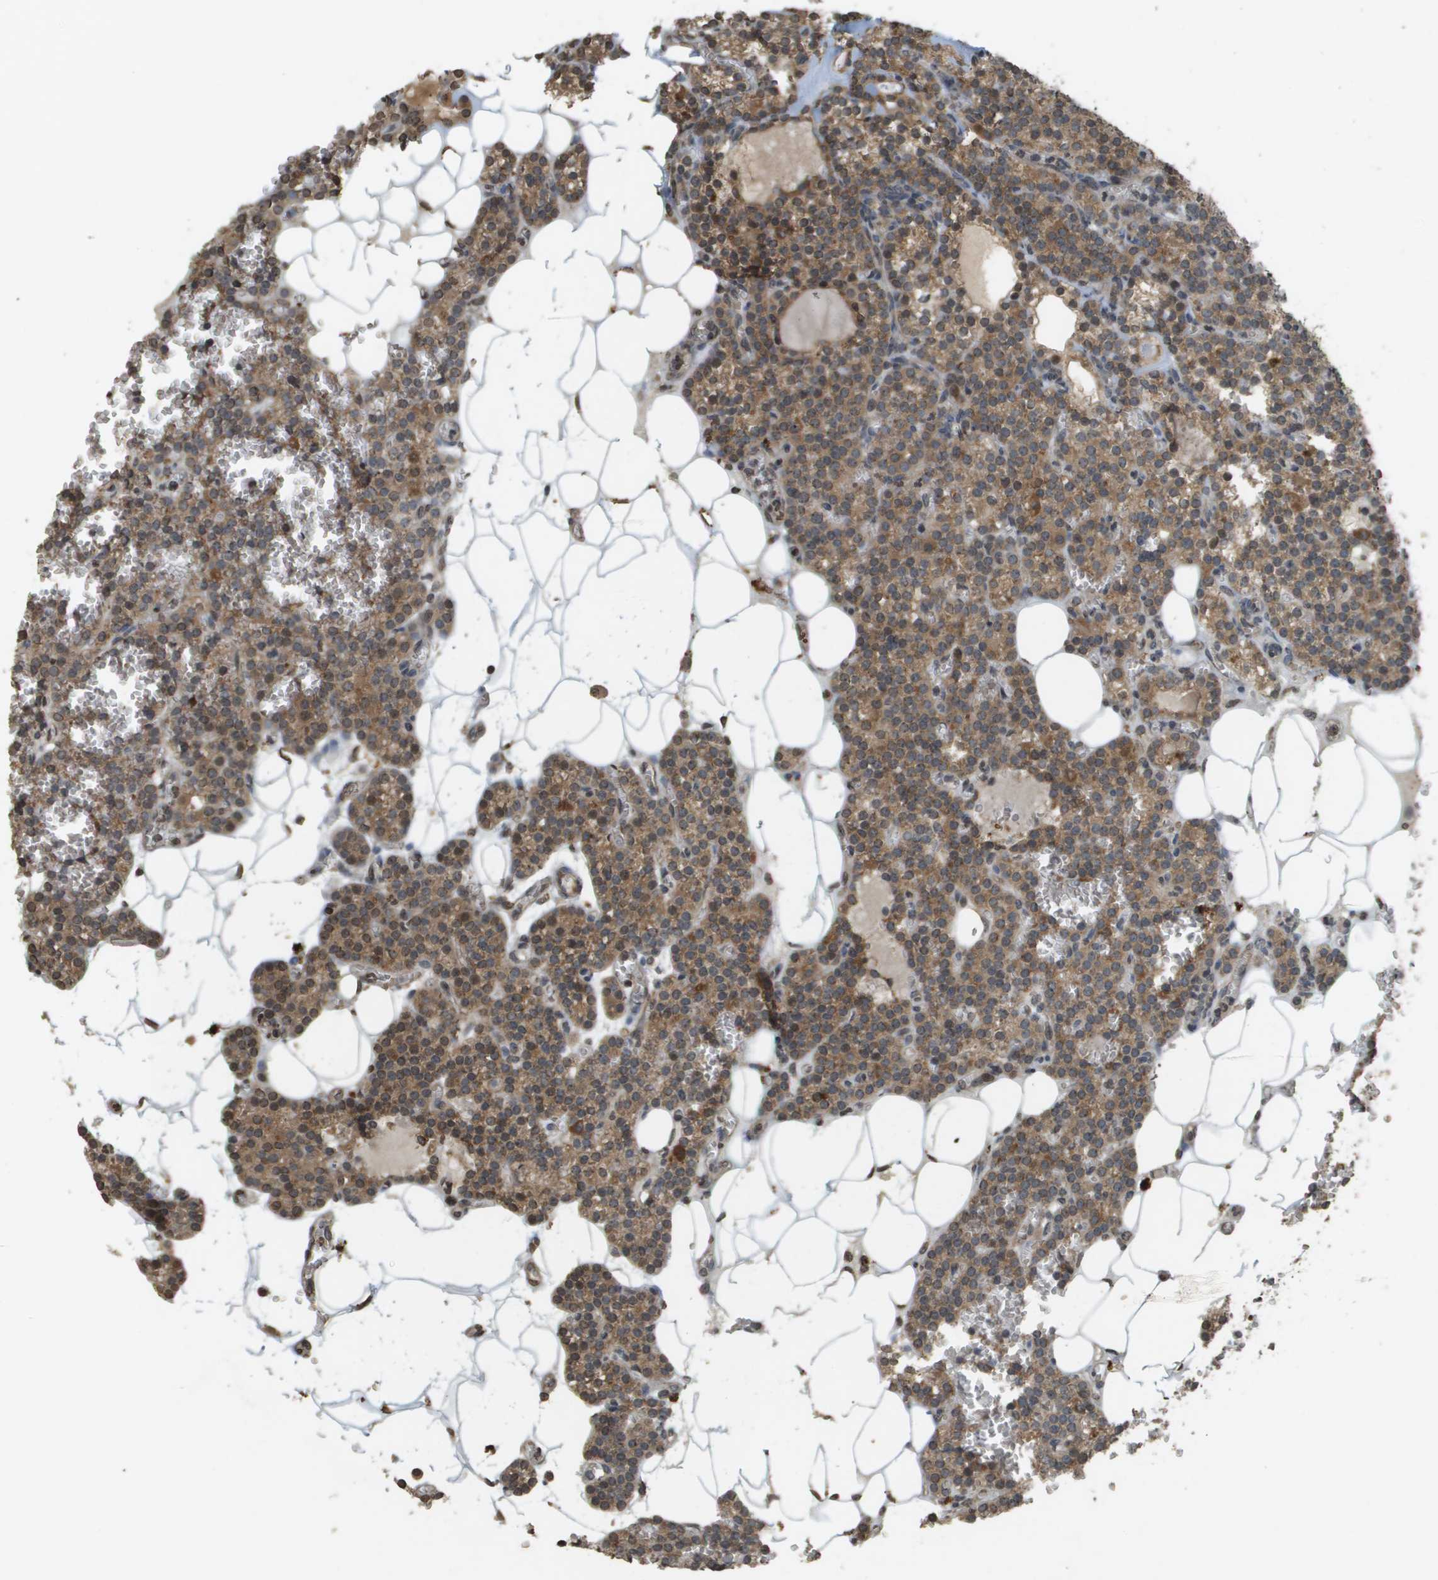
{"staining": {"intensity": "moderate", "quantity": ">75%", "location": "cytoplasmic/membranous"}, "tissue": "parathyroid gland", "cell_type": "Glandular cells", "image_type": "normal", "snomed": [{"axis": "morphology", "description": "Normal tissue, NOS"}, {"axis": "morphology", "description": "Adenoma, NOS"}, {"axis": "topography", "description": "Parathyroid gland"}], "caption": "High-magnification brightfield microscopy of benign parathyroid gland stained with DAB (3,3'-diaminobenzidine) (brown) and counterstained with hematoxylin (blue). glandular cells exhibit moderate cytoplasmic/membranous expression is identified in approximately>75% of cells.", "gene": "RAB21", "patient": {"sex": "female", "age": 58}}